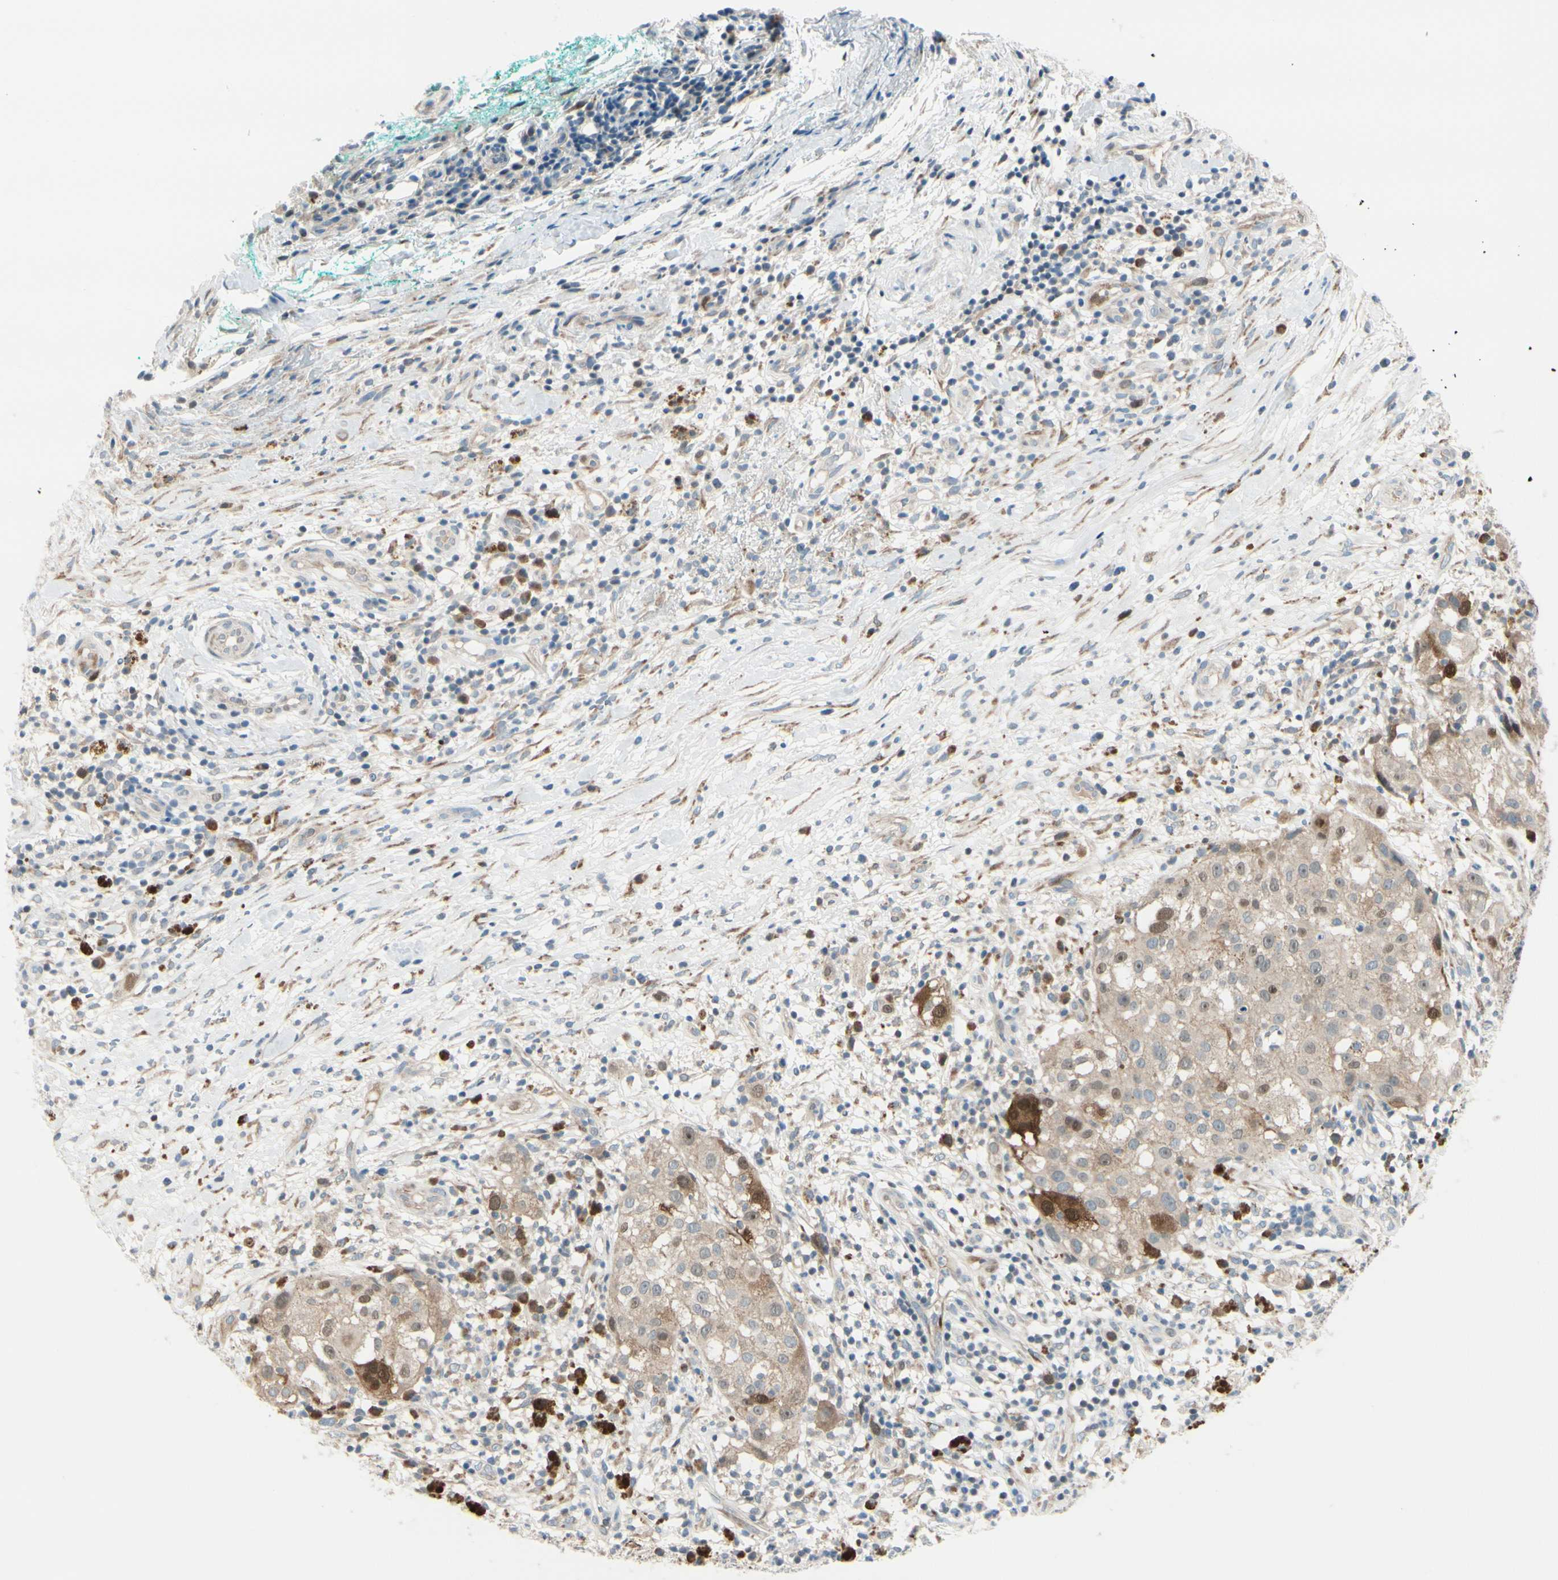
{"staining": {"intensity": "weak", "quantity": "25%-75%", "location": "cytoplasmic/membranous,nuclear"}, "tissue": "melanoma", "cell_type": "Tumor cells", "image_type": "cancer", "snomed": [{"axis": "morphology", "description": "Necrosis, NOS"}, {"axis": "morphology", "description": "Malignant melanoma, NOS"}, {"axis": "topography", "description": "Skin"}], "caption": "Protein expression analysis of malignant melanoma demonstrates weak cytoplasmic/membranous and nuclear expression in approximately 25%-75% of tumor cells.", "gene": "PTTG1", "patient": {"sex": "female", "age": 87}}